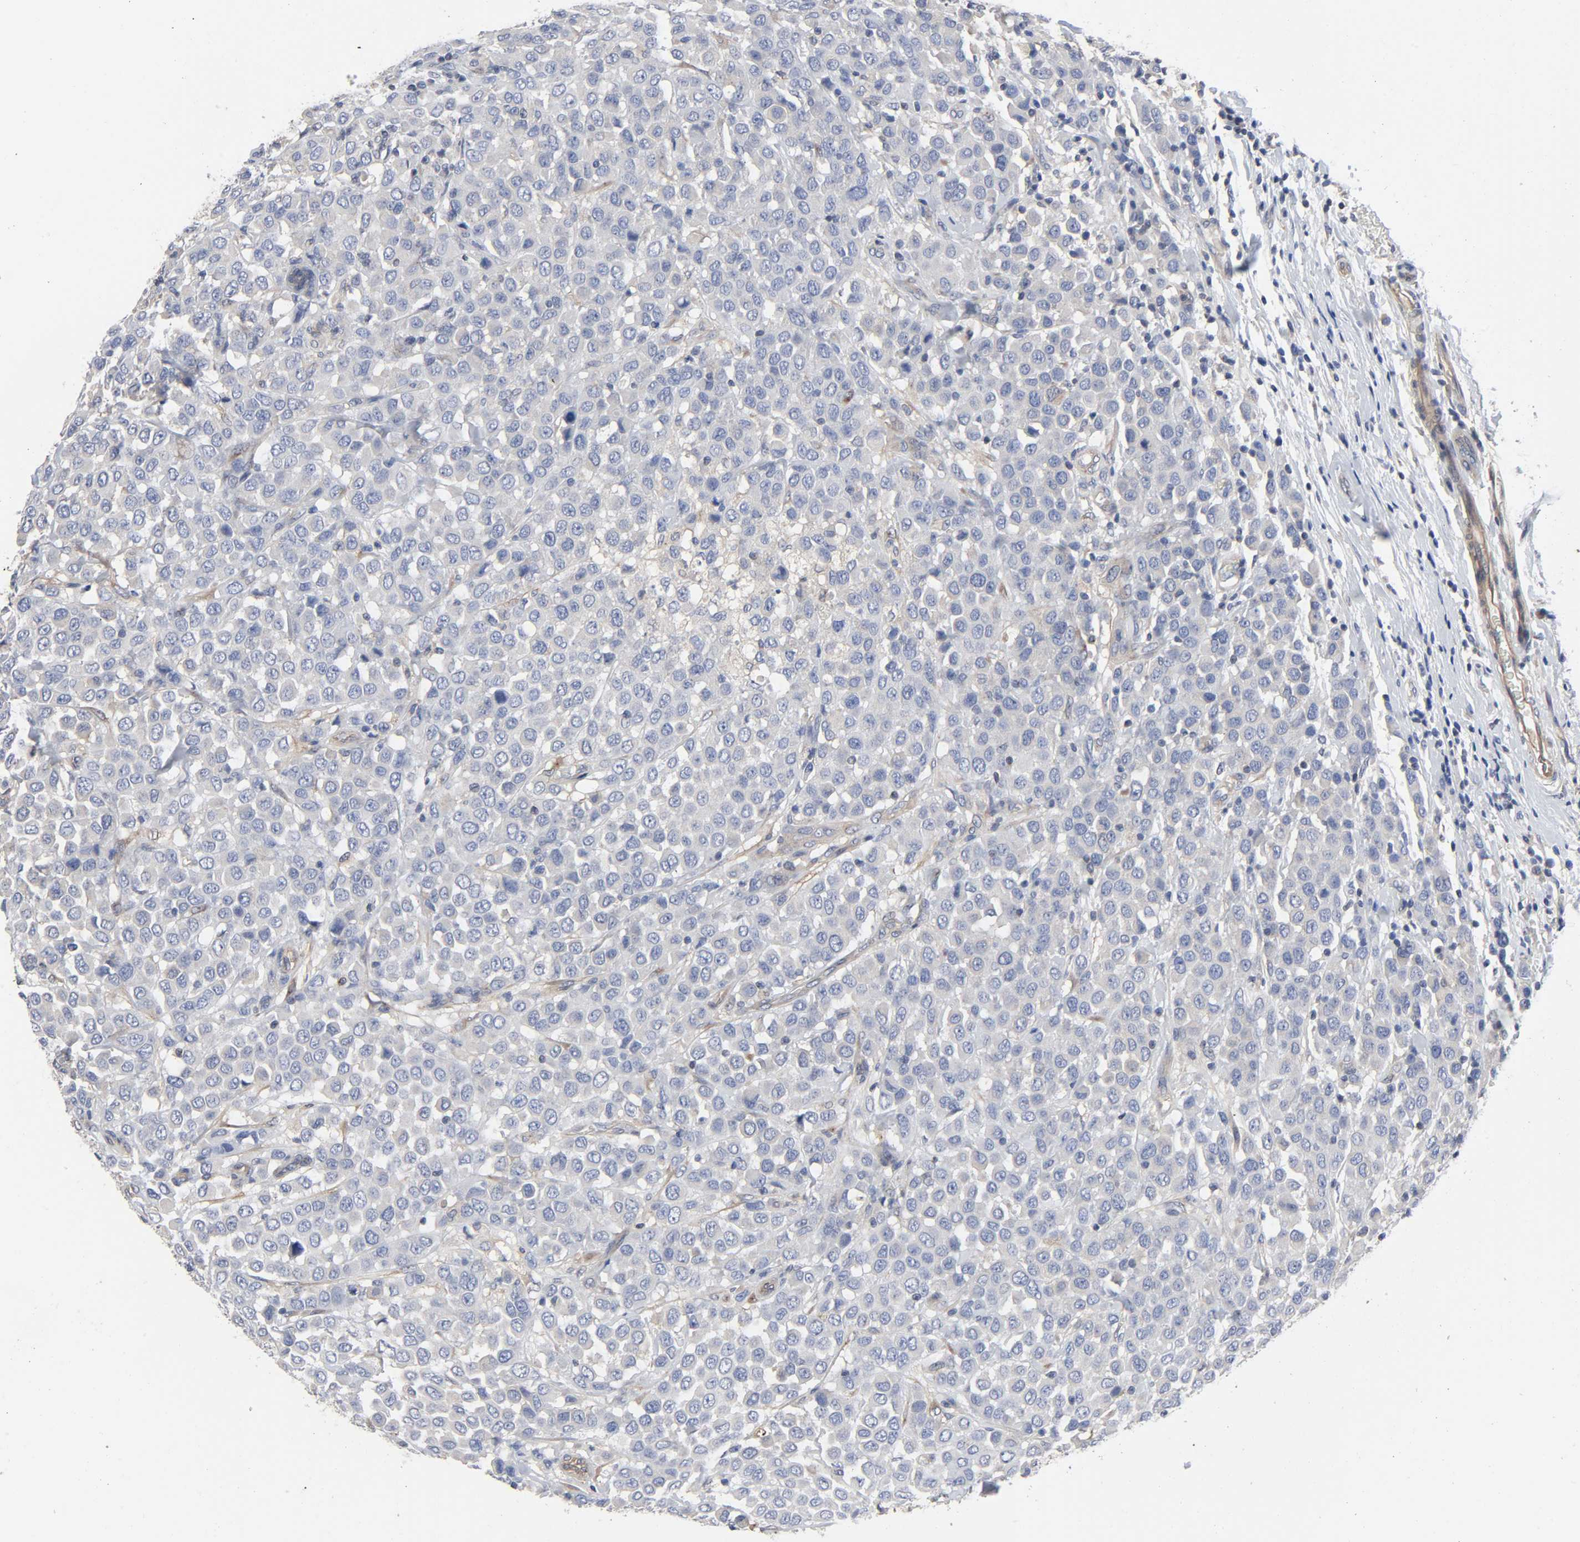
{"staining": {"intensity": "negative", "quantity": "none", "location": "none"}, "tissue": "breast cancer", "cell_type": "Tumor cells", "image_type": "cancer", "snomed": [{"axis": "morphology", "description": "Duct carcinoma"}, {"axis": "topography", "description": "Breast"}], "caption": "High power microscopy histopathology image of an IHC photomicrograph of breast cancer (intraductal carcinoma), revealing no significant positivity in tumor cells.", "gene": "DYNLT3", "patient": {"sex": "female", "age": 61}}